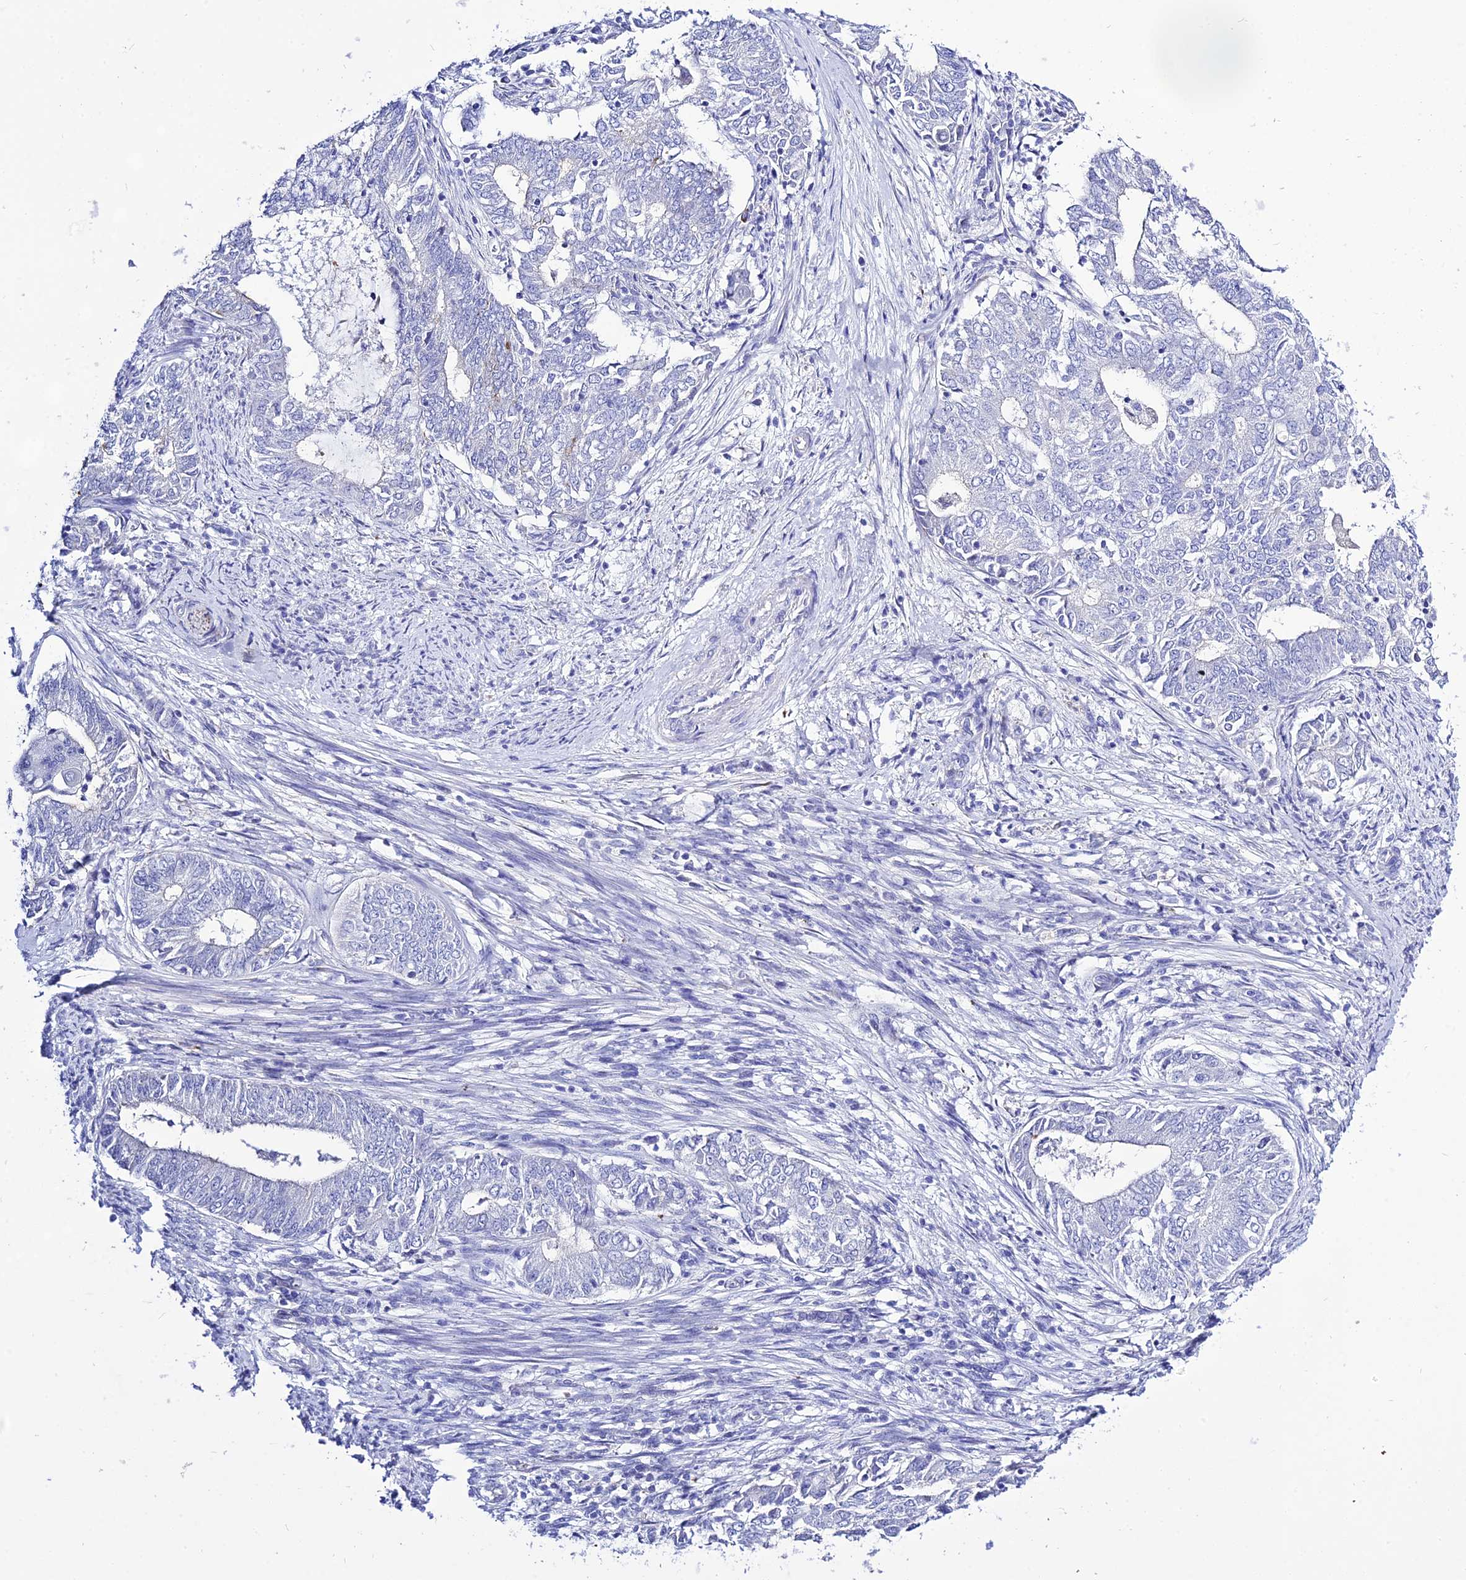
{"staining": {"intensity": "negative", "quantity": "none", "location": "none"}, "tissue": "endometrial cancer", "cell_type": "Tumor cells", "image_type": "cancer", "snomed": [{"axis": "morphology", "description": "Adenocarcinoma, NOS"}, {"axis": "topography", "description": "Endometrium"}], "caption": "The histopathology image reveals no staining of tumor cells in adenocarcinoma (endometrial).", "gene": "DEFB107A", "patient": {"sex": "female", "age": 62}}